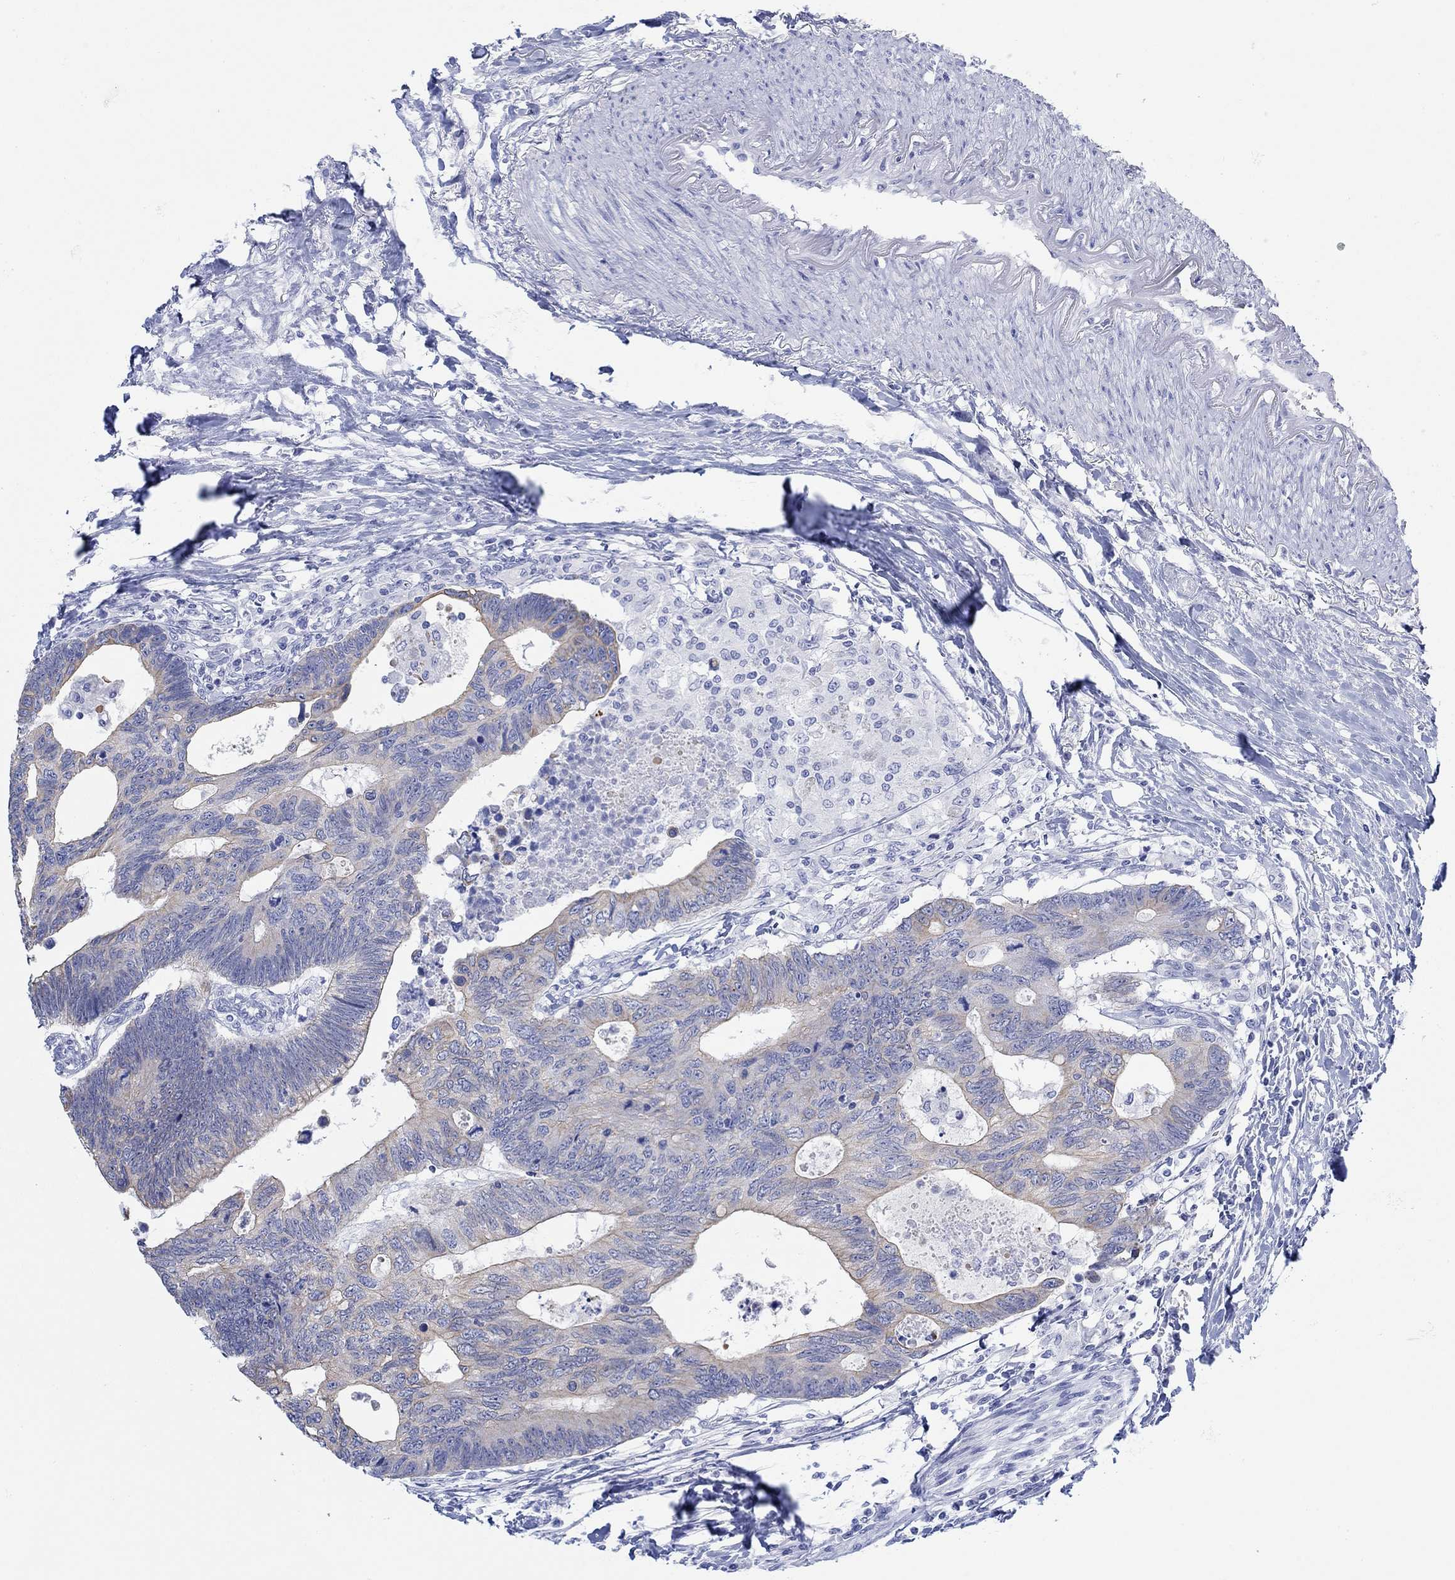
{"staining": {"intensity": "weak", "quantity": "<25%", "location": "cytoplasmic/membranous"}, "tissue": "colorectal cancer", "cell_type": "Tumor cells", "image_type": "cancer", "snomed": [{"axis": "morphology", "description": "Adenocarcinoma, NOS"}, {"axis": "topography", "description": "Colon"}], "caption": "This is a image of immunohistochemistry (IHC) staining of colorectal cancer, which shows no staining in tumor cells.", "gene": "AK8", "patient": {"sex": "female", "age": 77}}